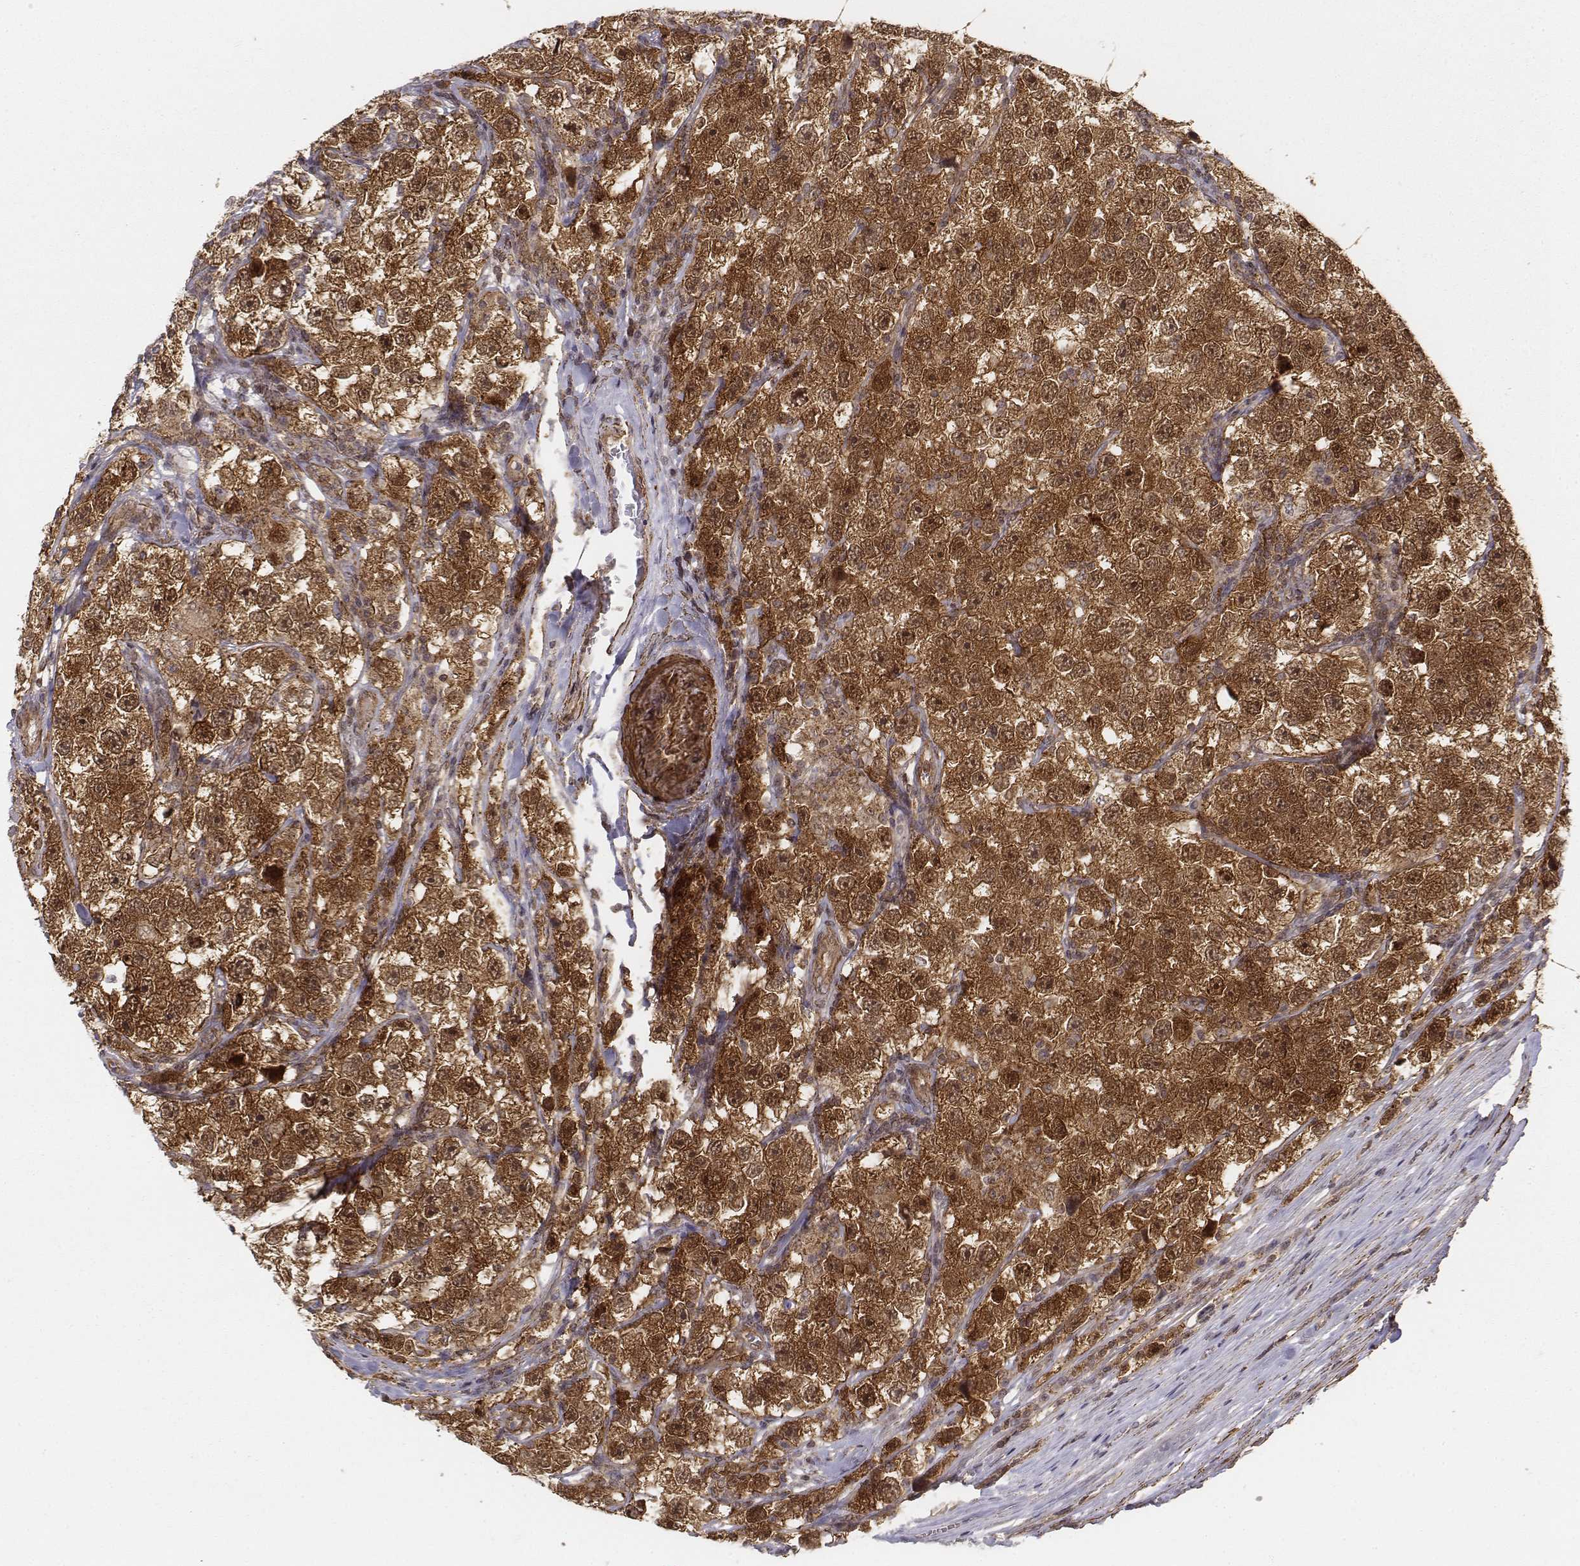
{"staining": {"intensity": "moderate", "quantity": ">75%", "location": "cytoplasmic/membranous,nuclear"}, "tissue": "testis cancer", "cell_type": "Tumor cells", "image_type": "cancer", "snomed": [{"axis": "morphology", "description": "Seminoma, NOS"}, {"axis": "topography", "description": "Testis"}], "caption": "Moderate cytoplasmic/membranous and nuclear expression for a protein is appreciated in about >75% of tumor cells of seminoma (testis) using immunohistochemistry (IHC).", "gene": "ZFYVE19", "patient": {"sex": "male", "age": 26}}